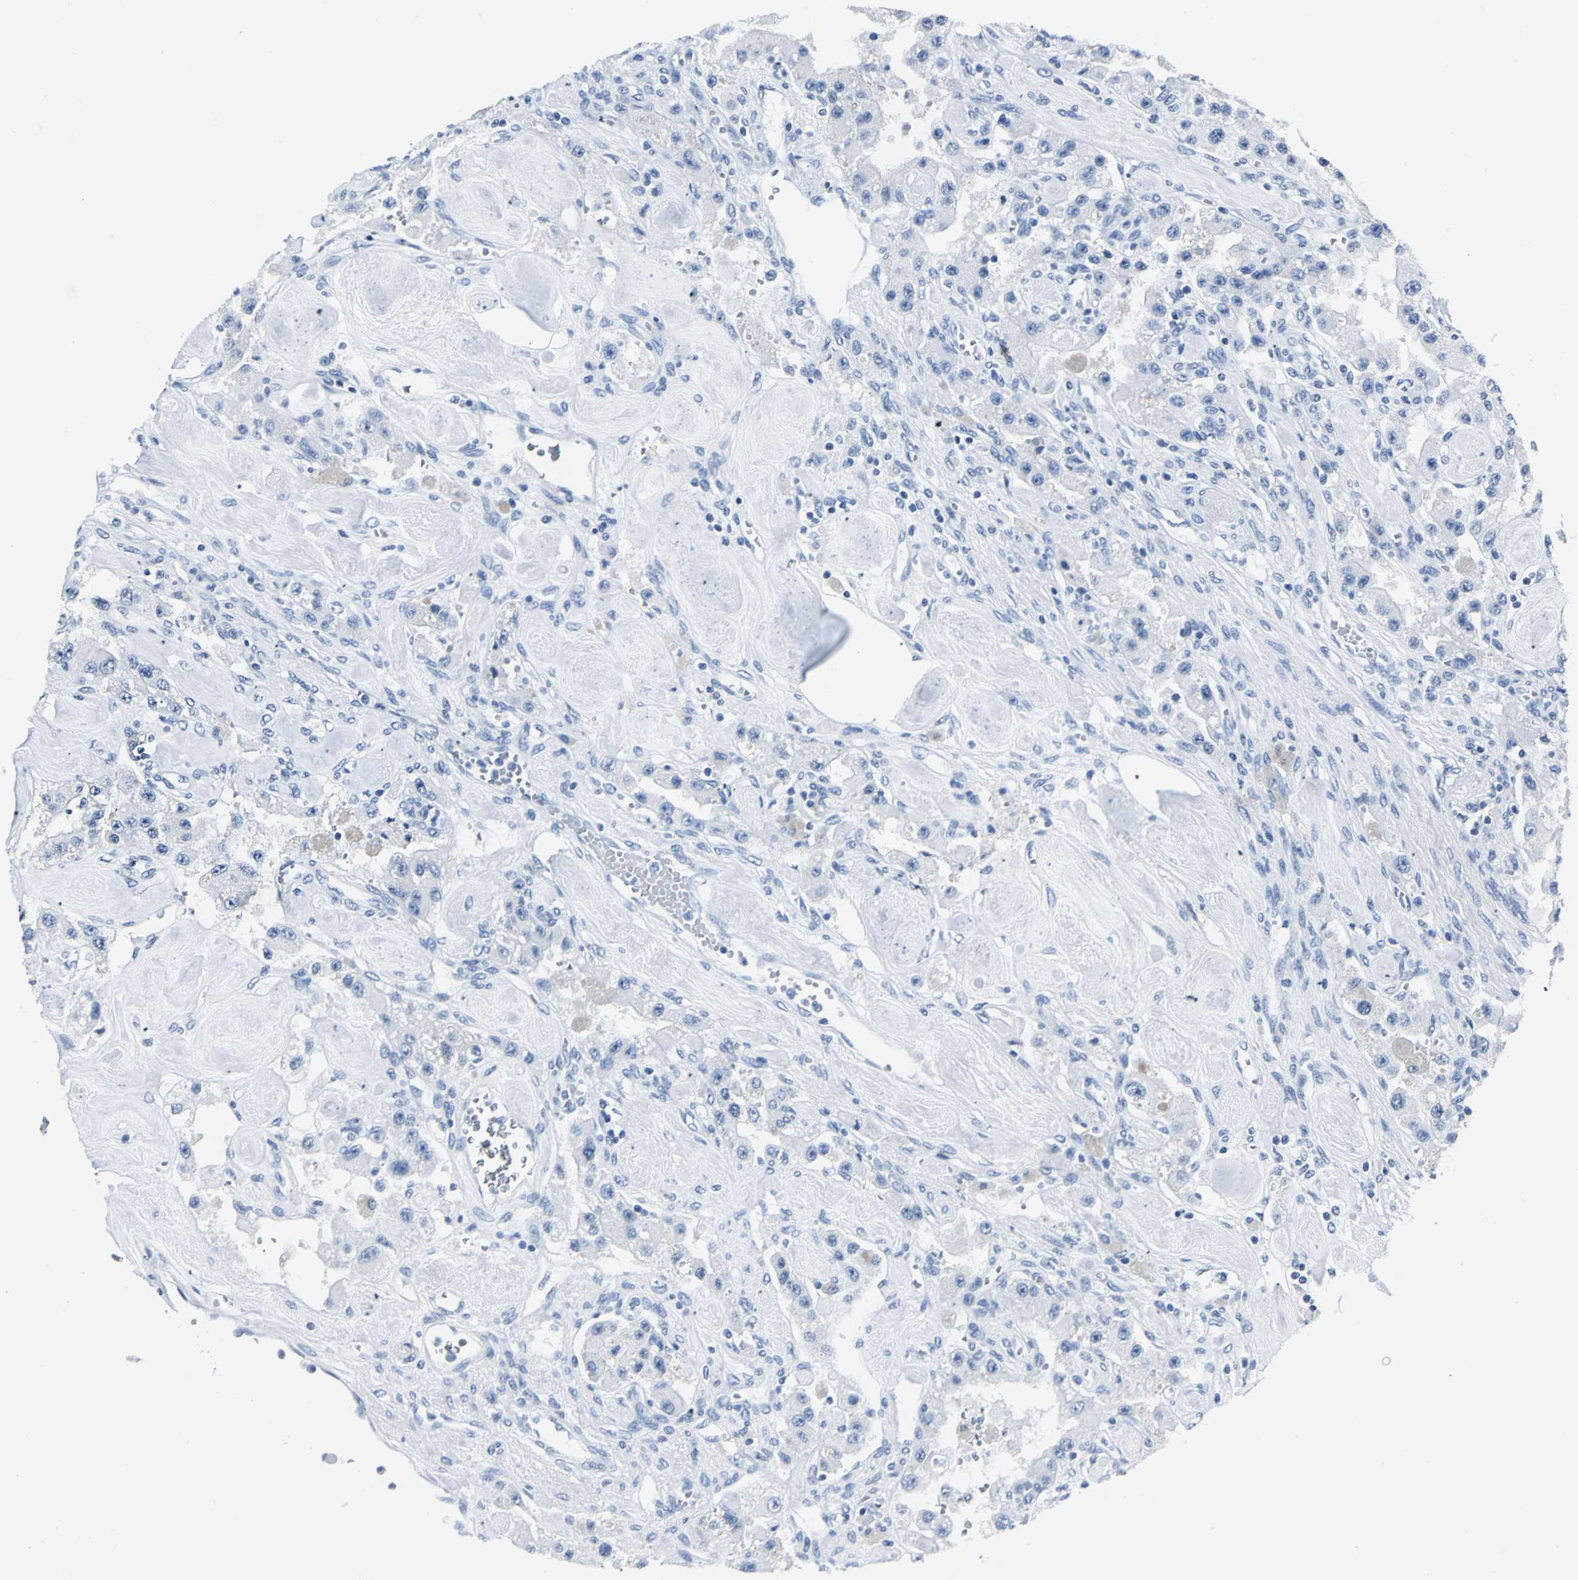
{"staining": {"intensity": "negative", "quantity": "none", "location": "none"}, "tissue": "carcinoid", "cell_type": "Tumor cells", "image_type": "cancer", "snomed": [{"axis": "morphology", "description": "Carcinoid, malignant, NOS"}, {"axis": "topography", "description": "Pancreas"}], "caption": "DAB immunohistochemical staining of carcinoid reveals no significant staining in tumor cells.", "gene": "RIPOR1", "patient": {"sex": "male", "age": 41}}